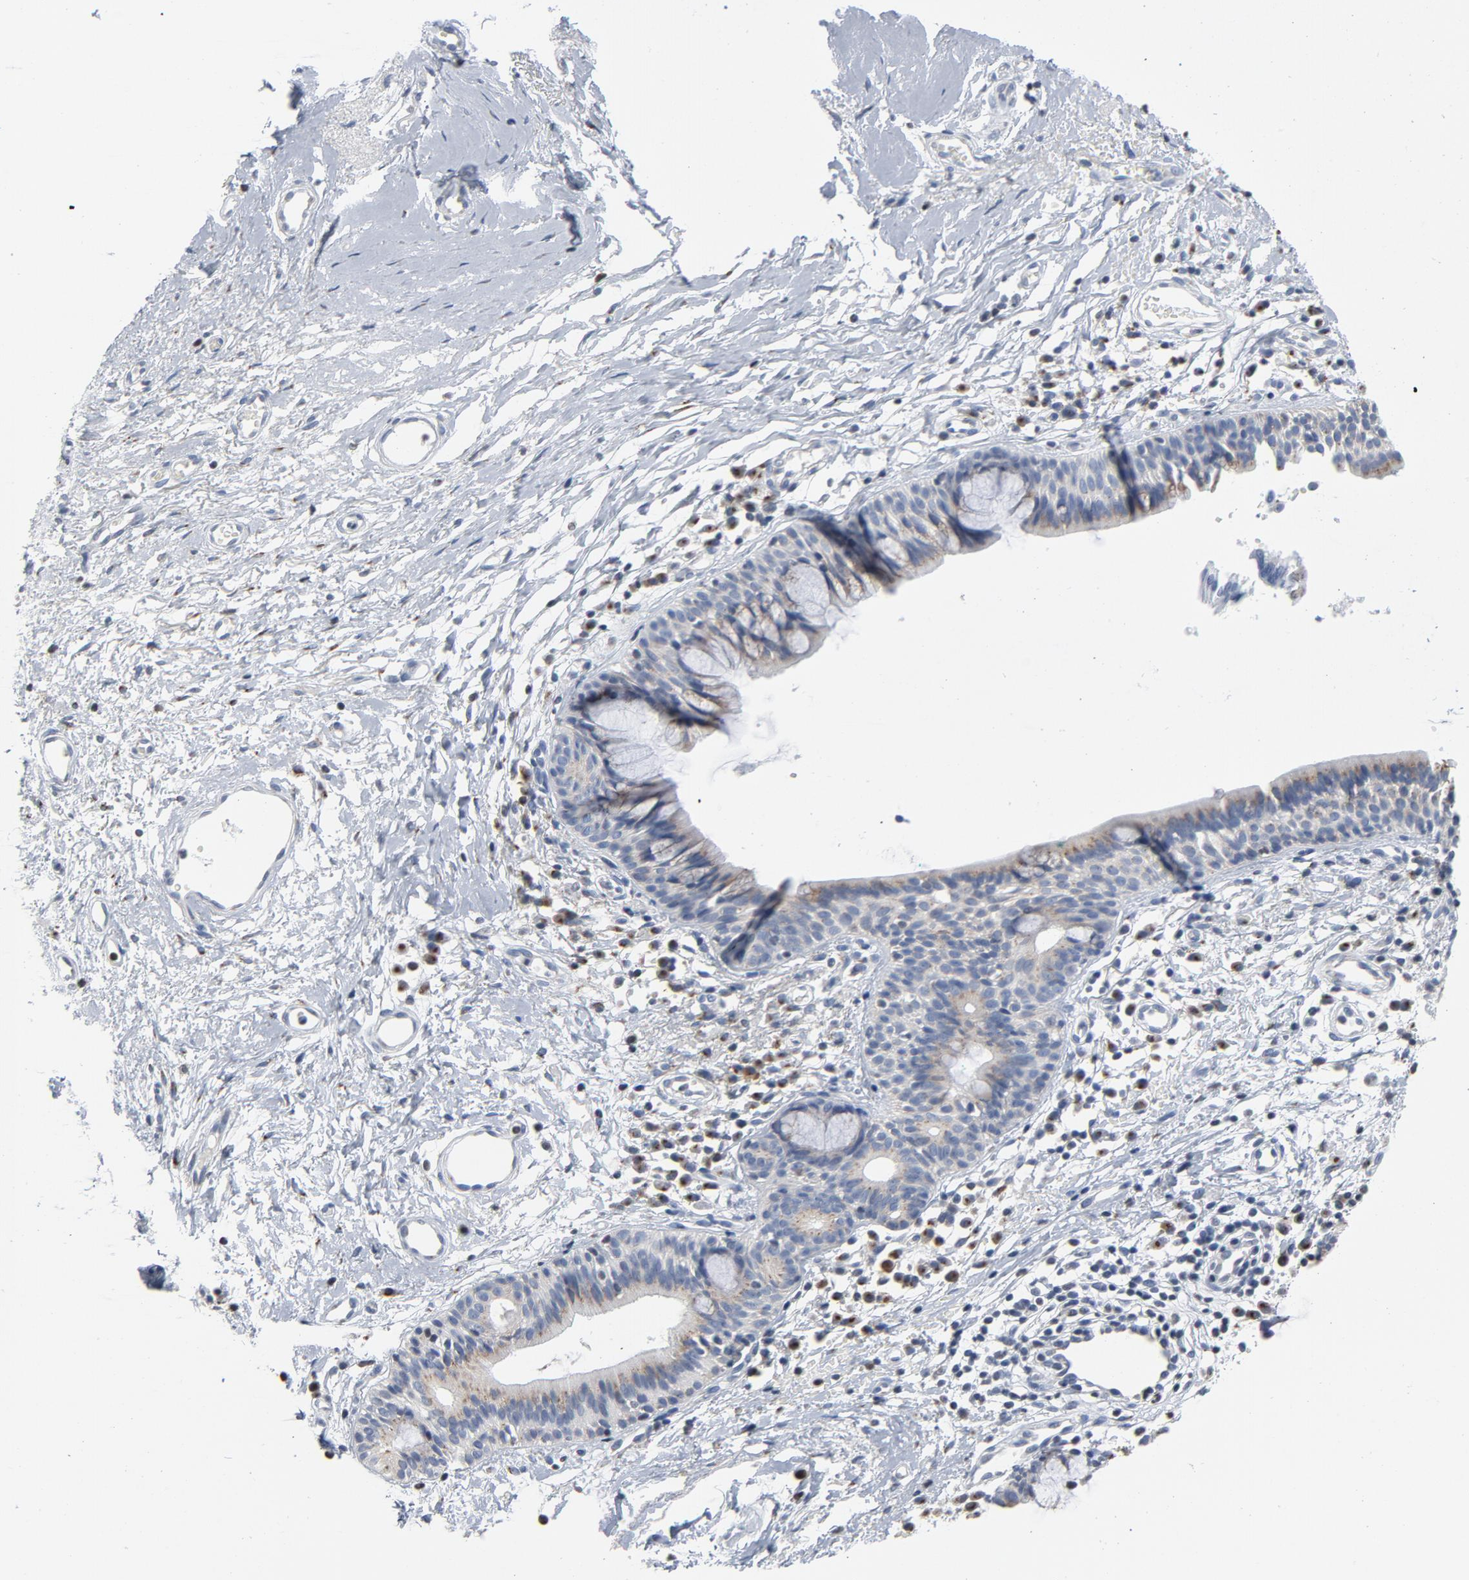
{"staining": {"intensity": "moderate", "quantity": ">75%", "location": "cytoplasmic/membranous"}, "tissue": "nasopharynx", "cell_type": "Respiratory epithelial cells", "image_type": "normal", "snomed": [{"axis": "morphology", "description": "Normal tissue, NOS"}, {"axis": "morphology", "description": "Basal cell carcinoma"}, {"axis": "topography", "description": "Cartilage tissue"}, {"axis": "topography", "description": "Nasopharynx"}, {"axis": "topography", "description": "Oral tissue"}], "caption": "Nasopharynx stained with a brown dye reveals moderate cytoplasmic/membranous positive positivity in approximately >75% of respiratory epithelial cells.", "gene": "YIPF6", "patient": {"sex": "female", "age": 77}}